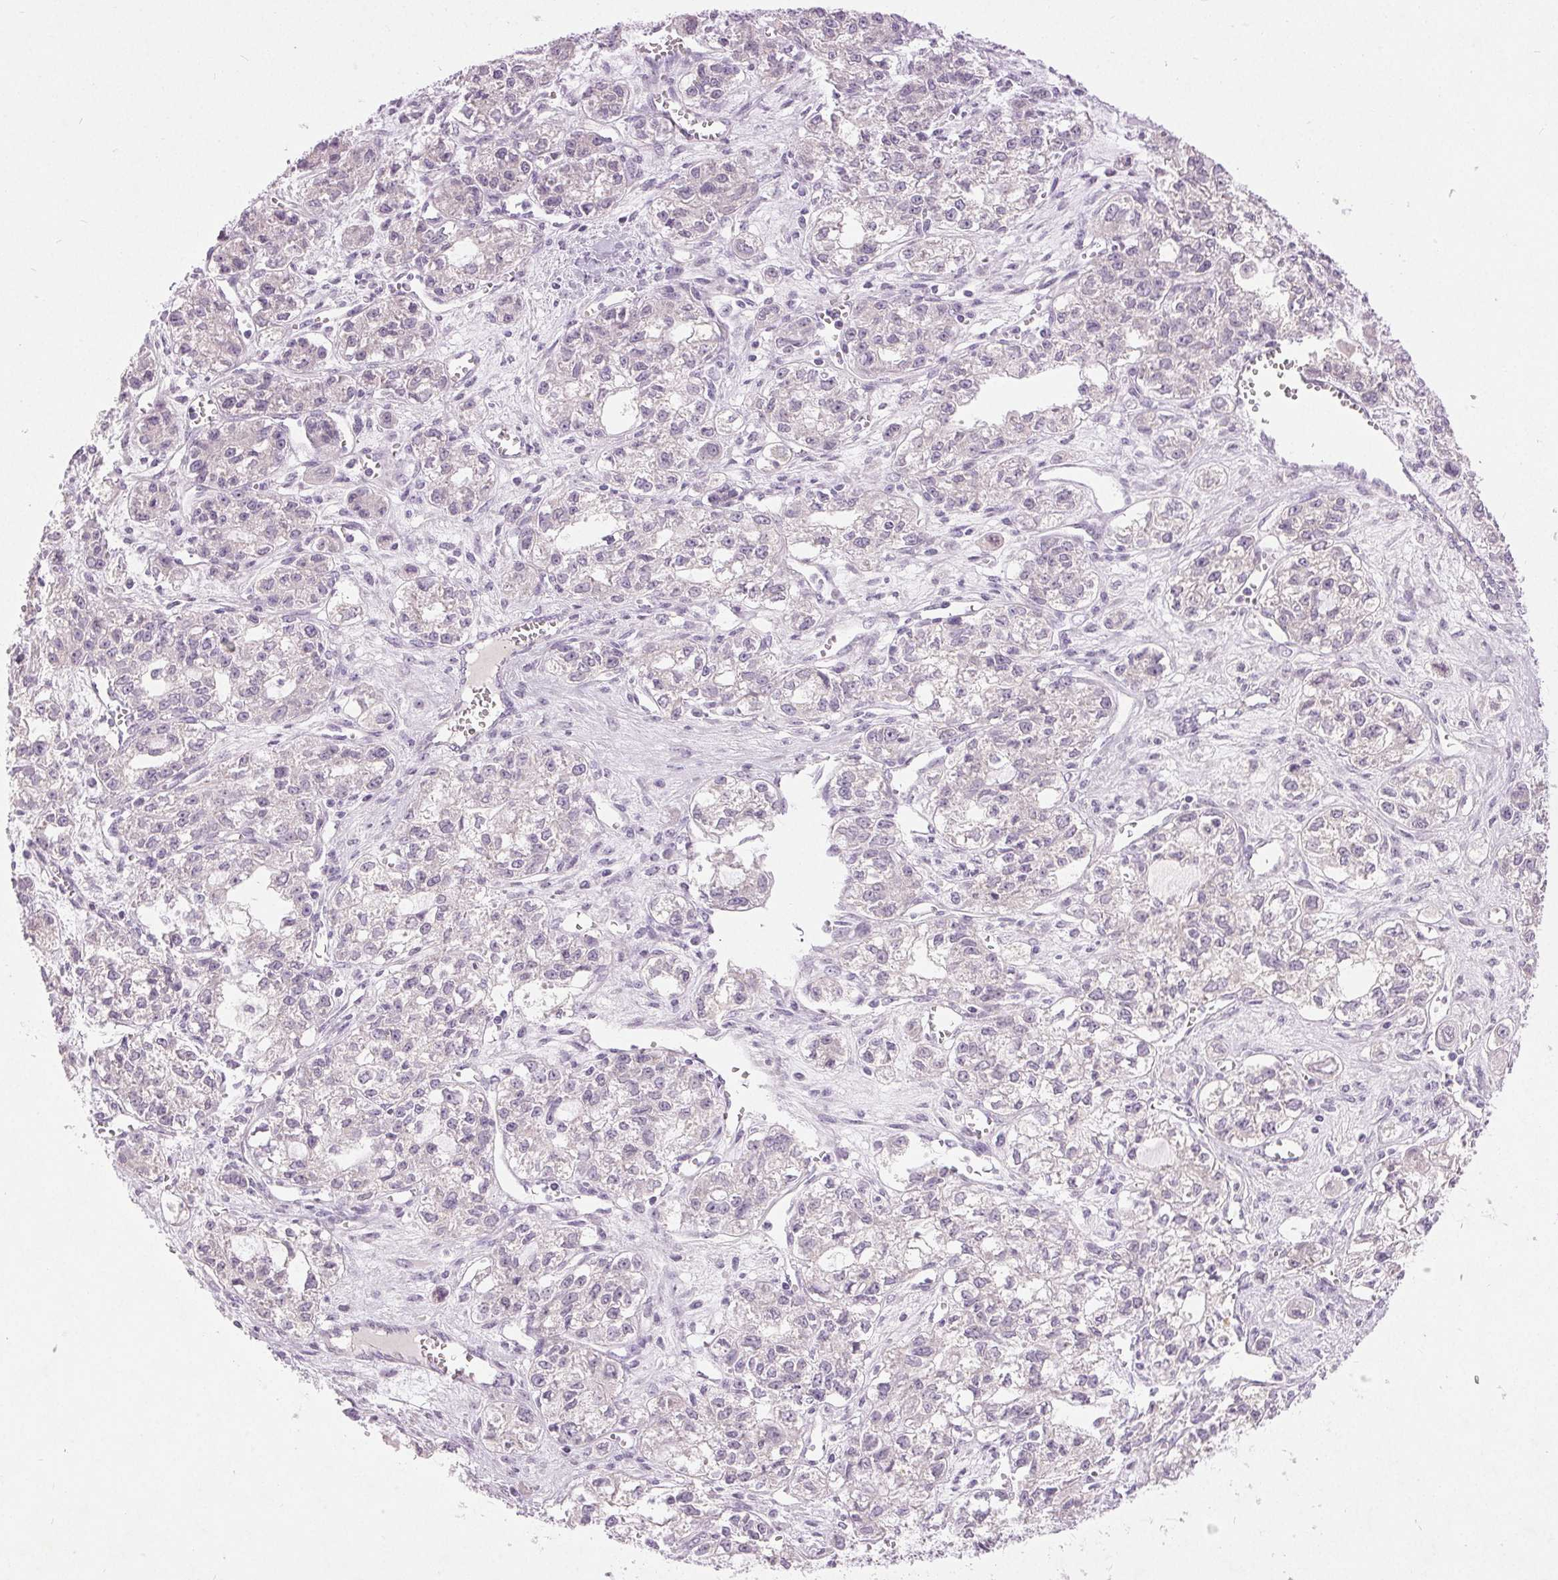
{"staining": {"intensity": "negative", "quantity": "none", "location": "none"}, "tissue": "ovarian cancer", "cell_type": "Tumor cells", "image_type": "cancer", "snomed": [{"axis": "morphology", "description": "Carcinoma, endometroid"}, {"axis": "topography", "description": "Ovary"}], "caption": "Tumor cells show no significant staining in ovarian endometroid carcinoma. The staining was performed using DAB to visualize the protein expression in brown, while the nuclei were stained in blue with hematoxylin (Magnification: 20x).", "gene": "DSG3", "patient": {"sex": "female", "age": 64}}